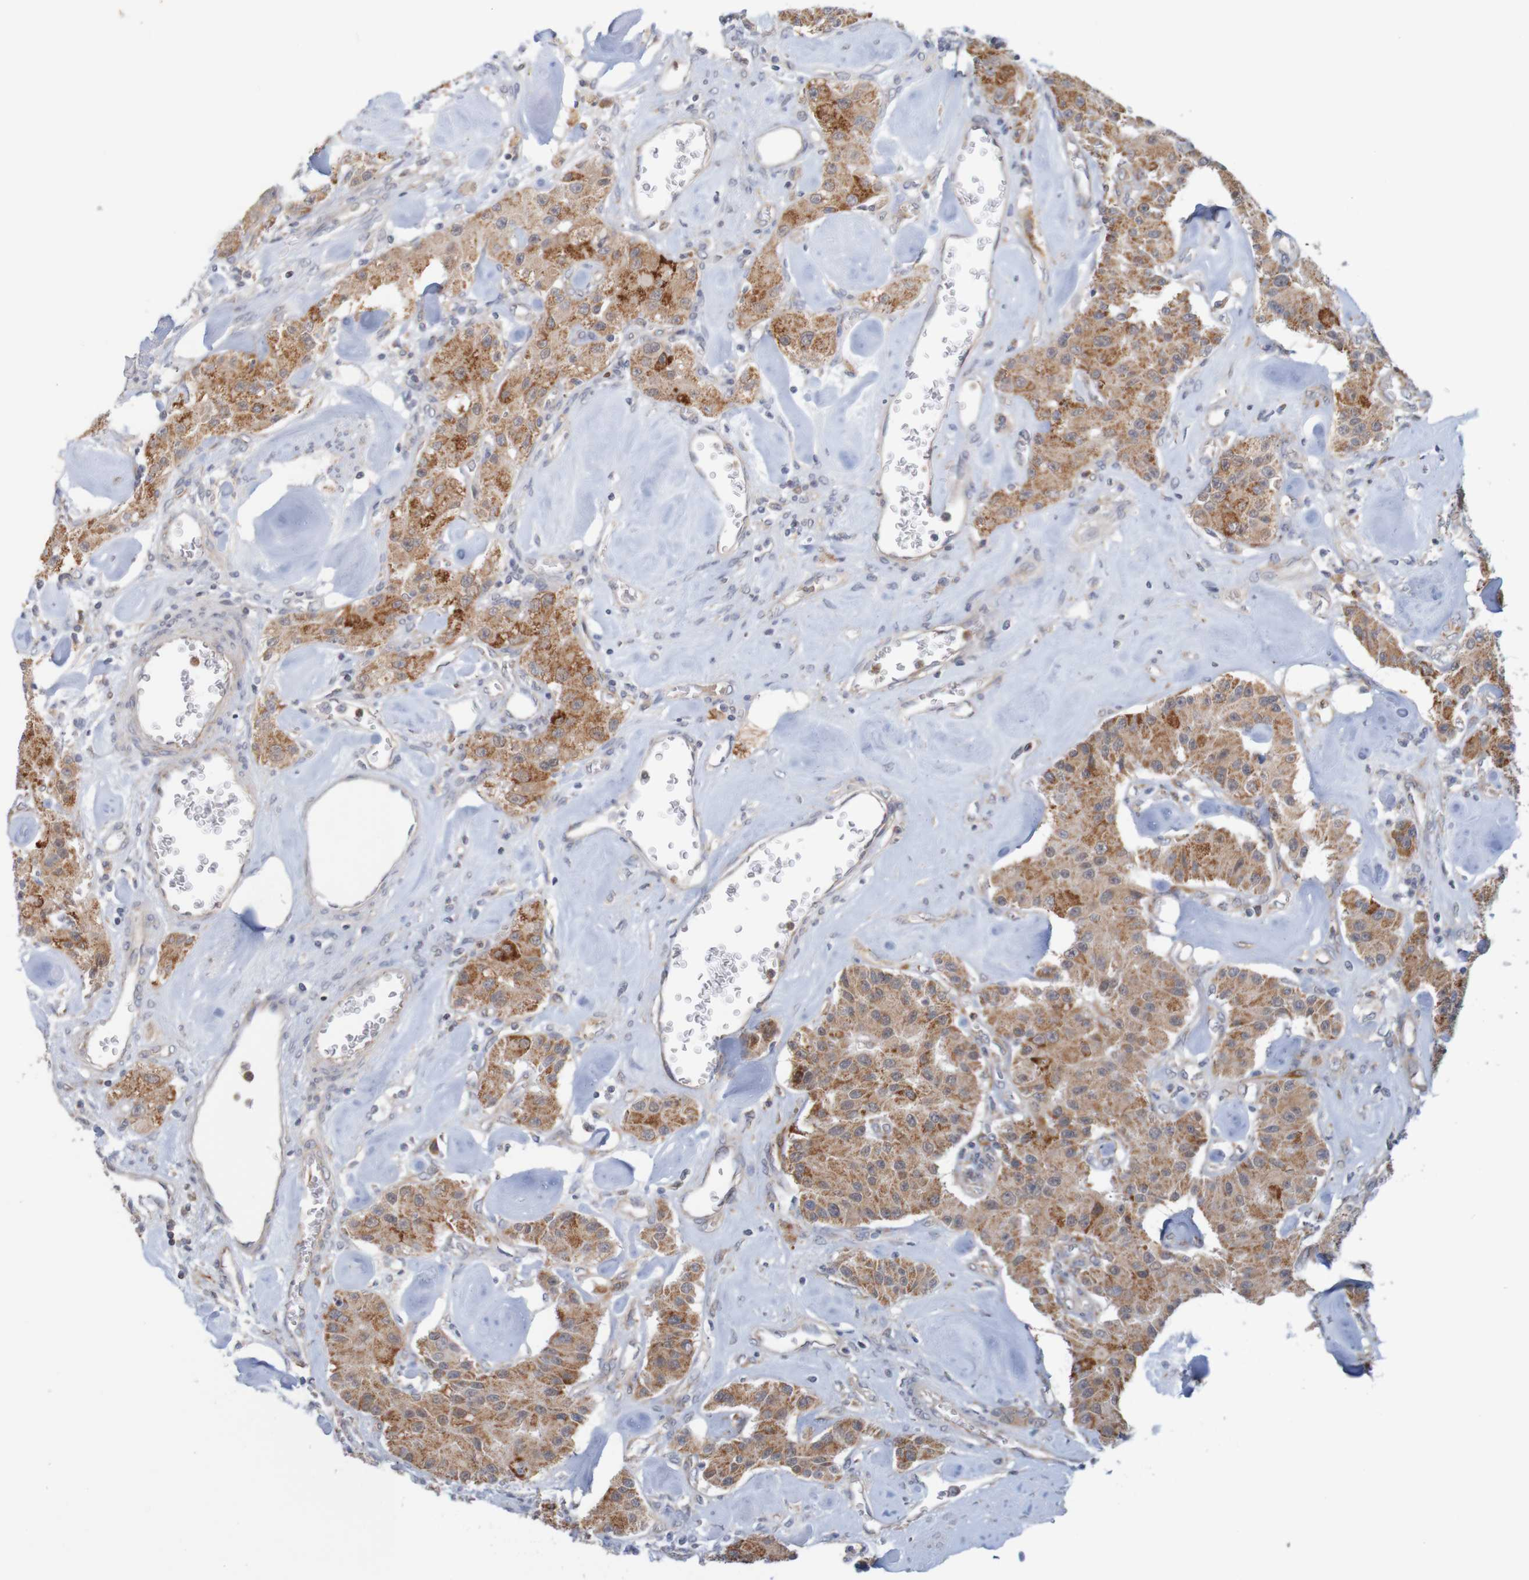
{"staining": {"intensity": "strong", "quantity": ">75%", "location": "cytoplasmic/membranous"}, "tissue": "carcinoid", "cell_type": "Tumor cells", "image_type": "cancer", "snomed": [{"axis": "morphology", "description": "Carcinoid, malignant, NOS"}, {"axis": "topography", "description": "Pancreas"}], "caption": "A high amount of strong cytoplasmic/membranous staining is appreciated in approximately >75% of tumor cells in carcinoid tissue. The protein is shown in brown color, while the nuclei are stained blue.", "gene": "NAV2", "patient": {"sex": "male", "age": 41}}